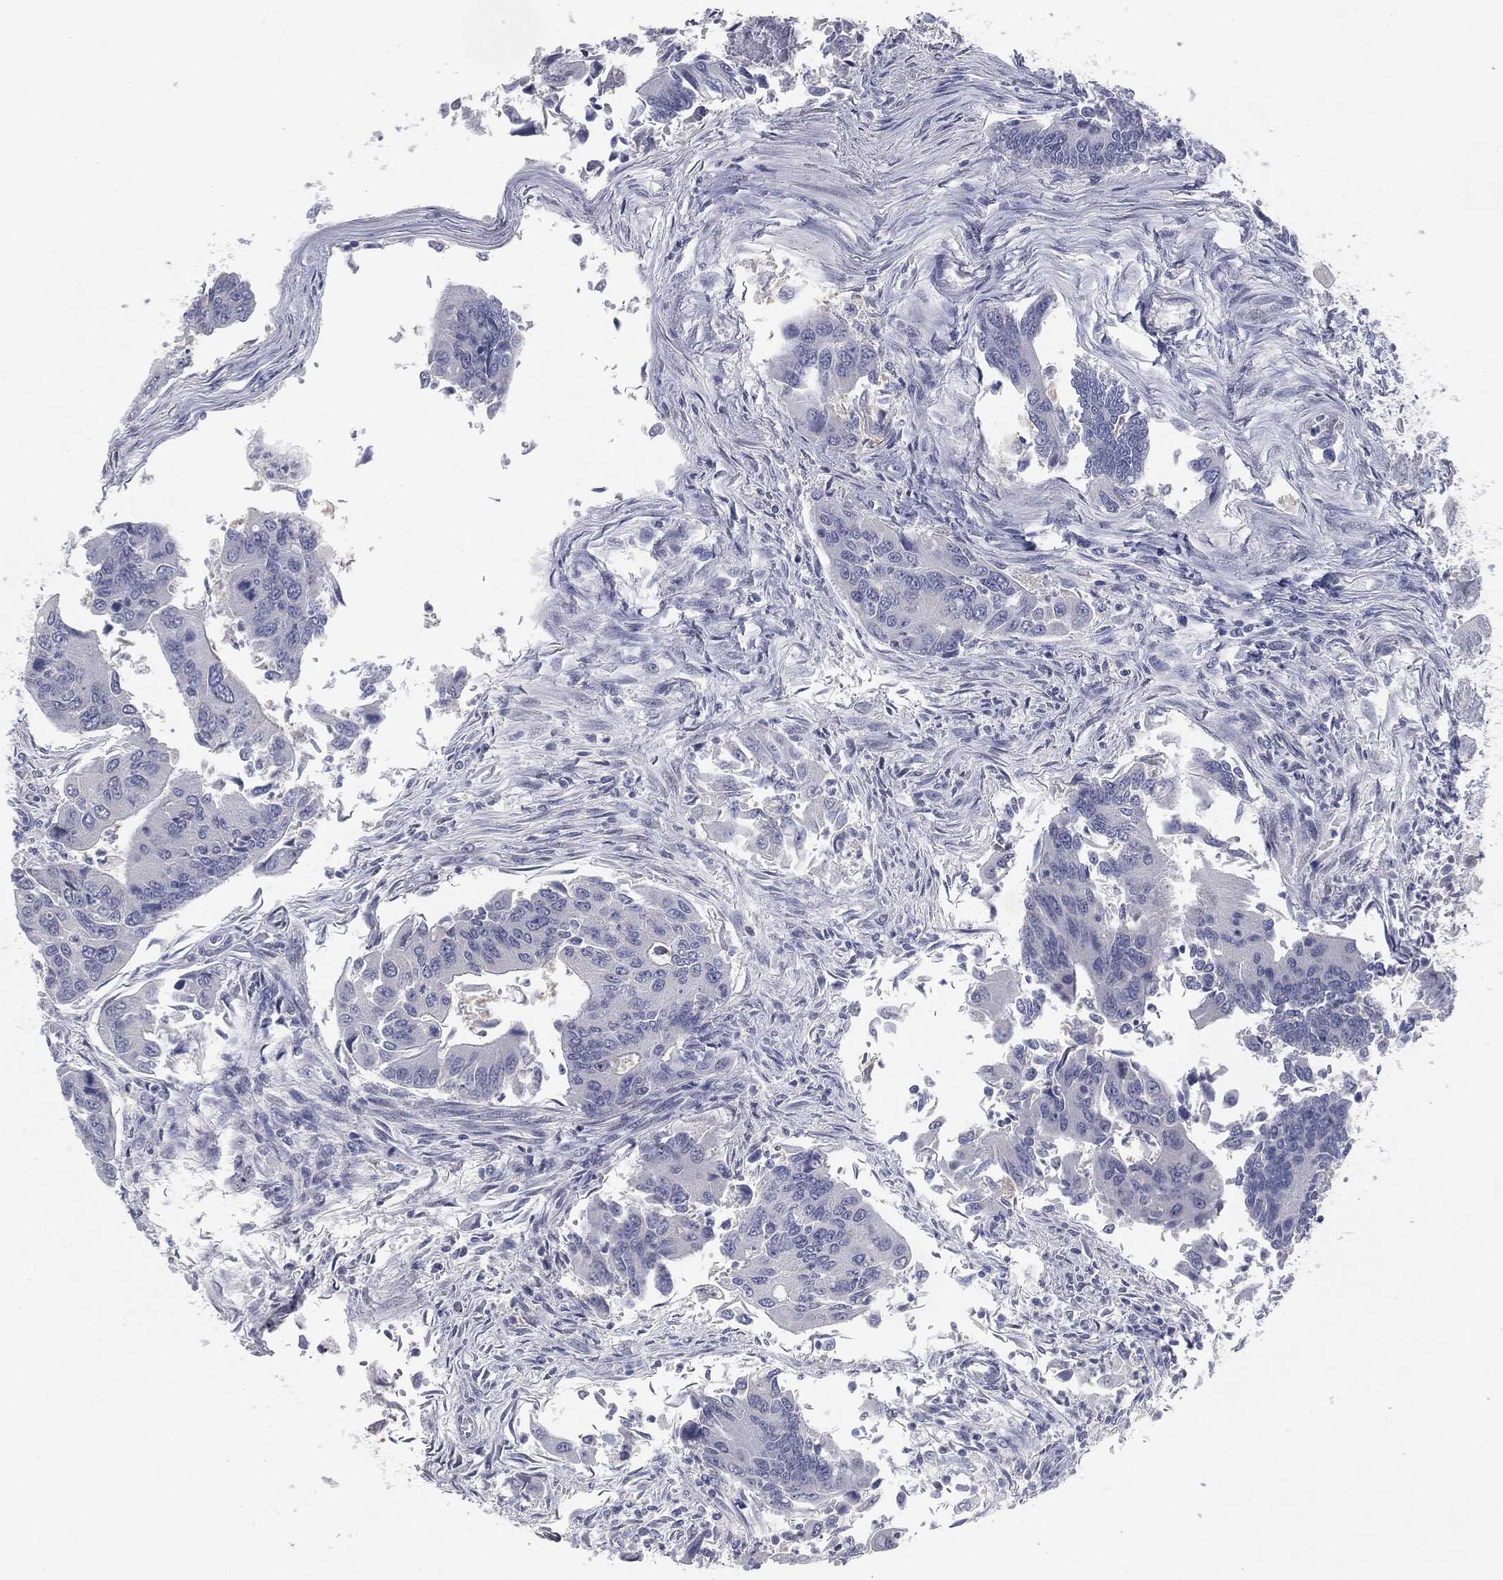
{"staining": {"intensity": "negative", "quantity": "none", "location": "none"}, "tissue": "colorectal cancer", "cell_type": "Tumor cells", "image_type": "cancer", "snomed": [{"axis": "morphology", "description": "Adenocarcinoma, NOS"}, {"axis": "topography", "description": "Colon"}], "caption": "This micrograph is of colorectal cancer (adenocarcinoma) stained with immunohistochemistry to label a protein in brown with the nuclei are counter-stained blue. There is no staining in tumor cells.", "gene": "PRAME", "patient": {"sex": "female", "age": 67}}